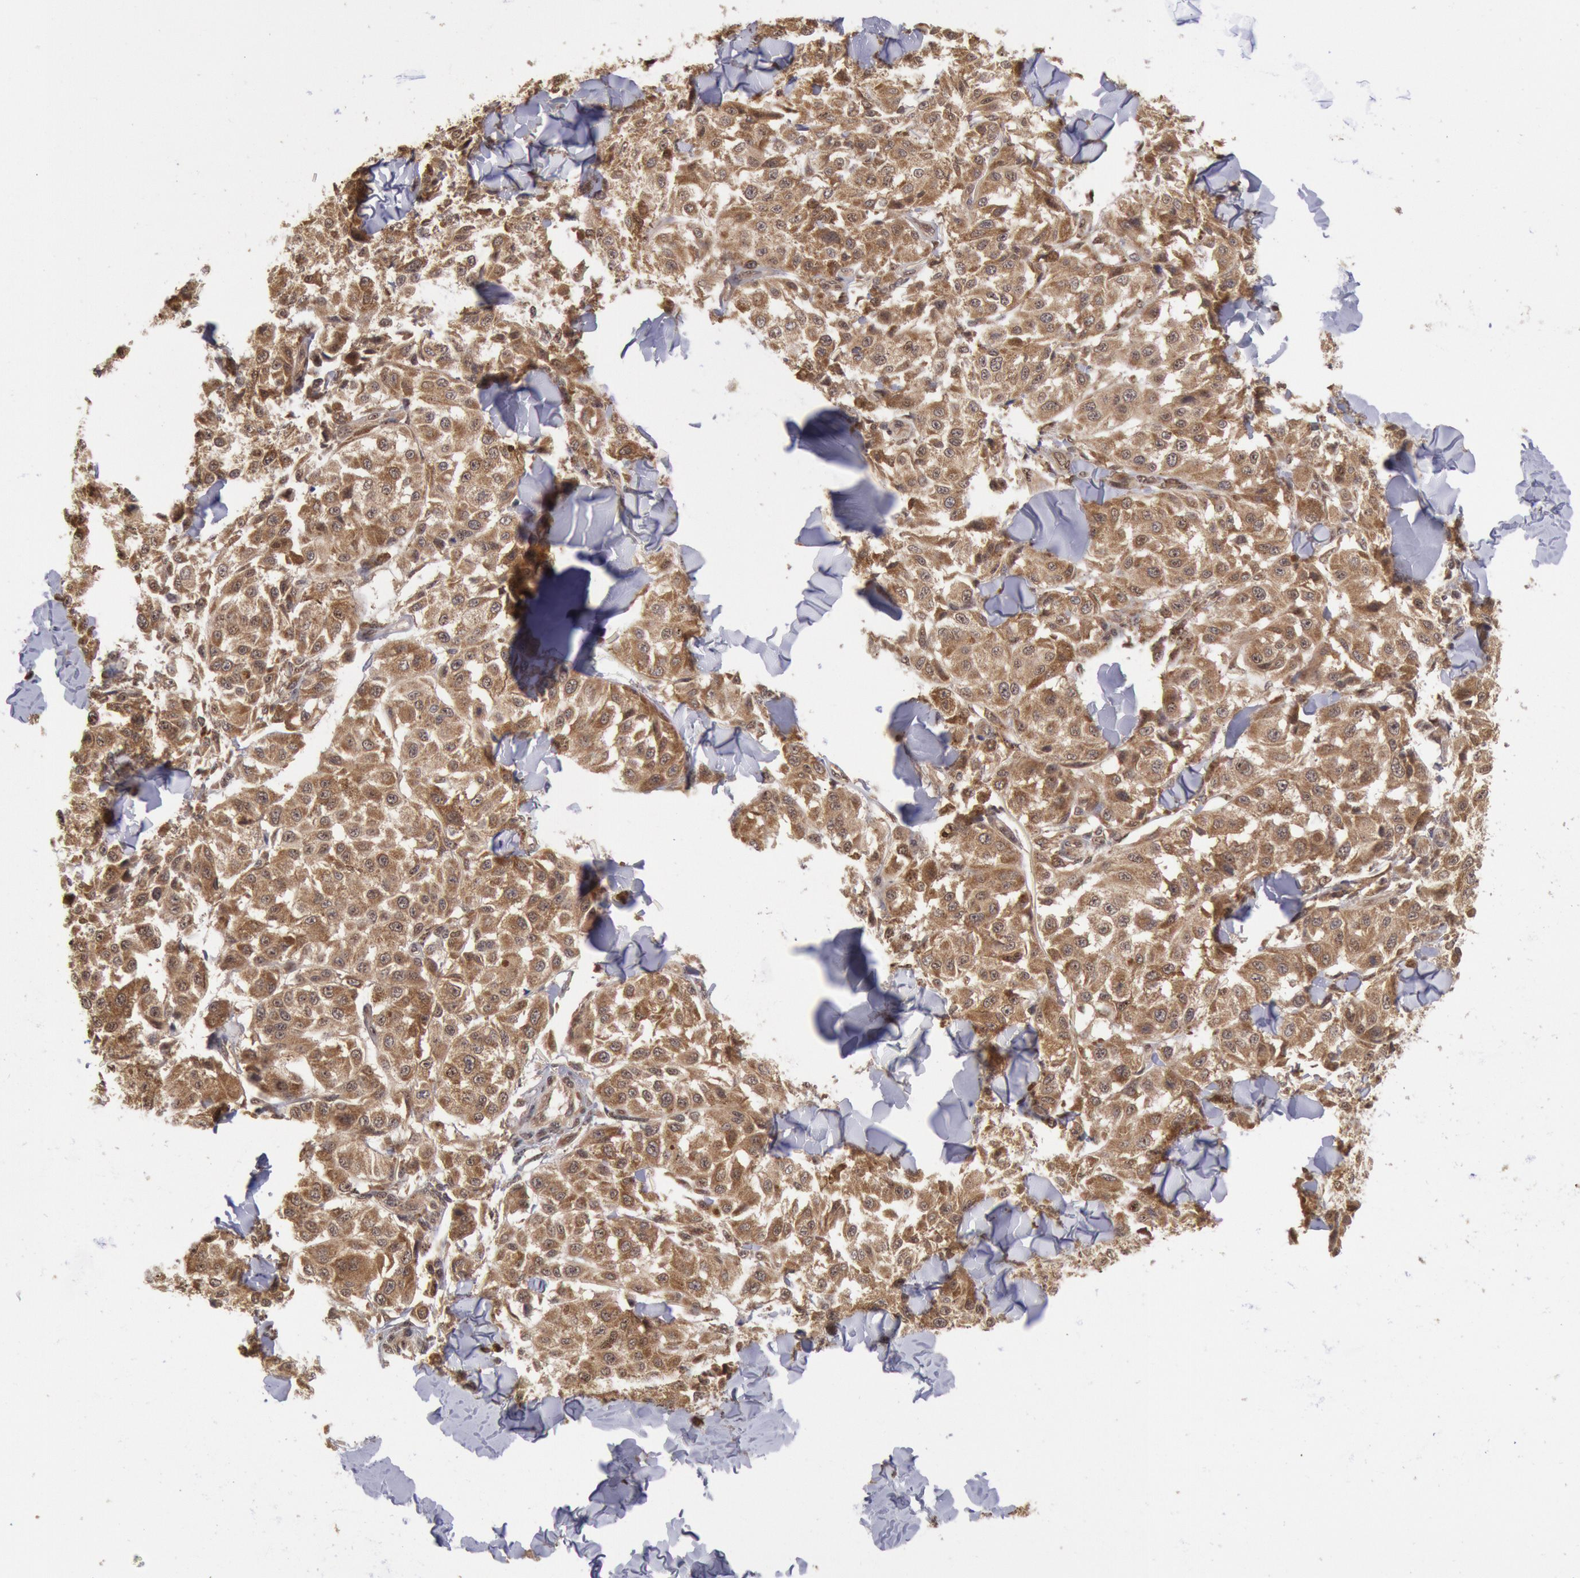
{"staining": {"intensity": "moderate", "quantity": ">75%", "location": "cytoplasmic/membranous,nuclear"}, "tissue": "melanoma", "cell_type": "Tumor cells", "image_type": "cancer", "snomed": [{"axis": "morphology", "description": "Malignant melanoma, NOS"}, {"axis": "topography", "description": "Skin"}], "caption": "DAB (3,3'-diaminobenzidine) immunohistochemical staining of human malignant melanoma exhibits moderate cytoplasmic/membranous and nuclear protein expression in about >75% of tumor cells.", "gene": "STX17", "patient": {"sex": "female", "age": 64}}